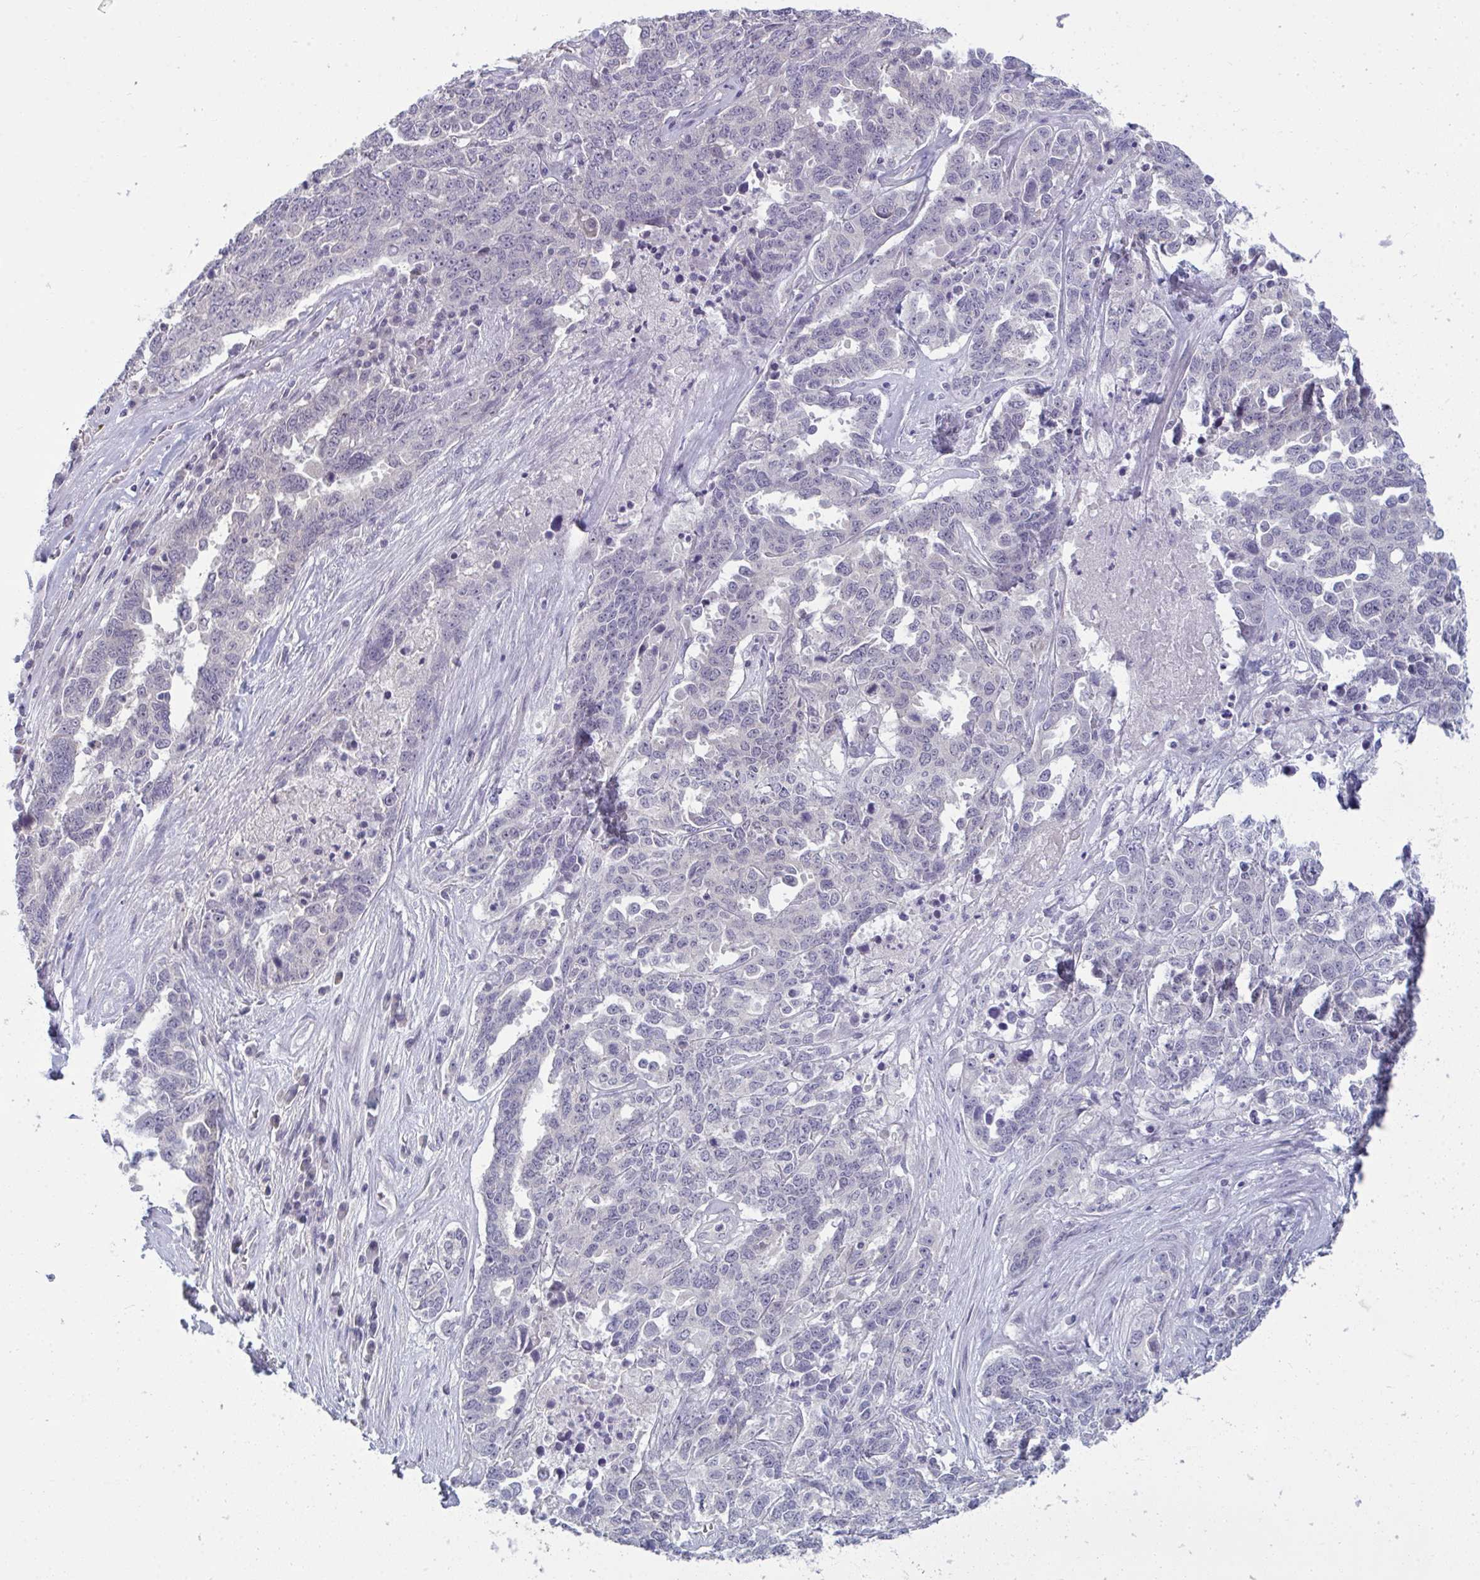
{"staining": {"intensity": "negative", "quantity": "none", "location": "none"}, "tissue": "ovarian cancer", "cell_type": "Tumor cells", "image_type": "cancer", "snomed": [{"axis": "morphology", "description": "Carcinoma, endometroid"}, {"axis": "topography", "description": "Ovary"}], "caption": "The IHC histopathology image has no significant expression in tumor cells of ovarian cancer (endometroid carcinoma) tissue. Nuclei are stained in blue.", "gene": "RNASEH1", "patient": {"sex": "female", "age": 62}}